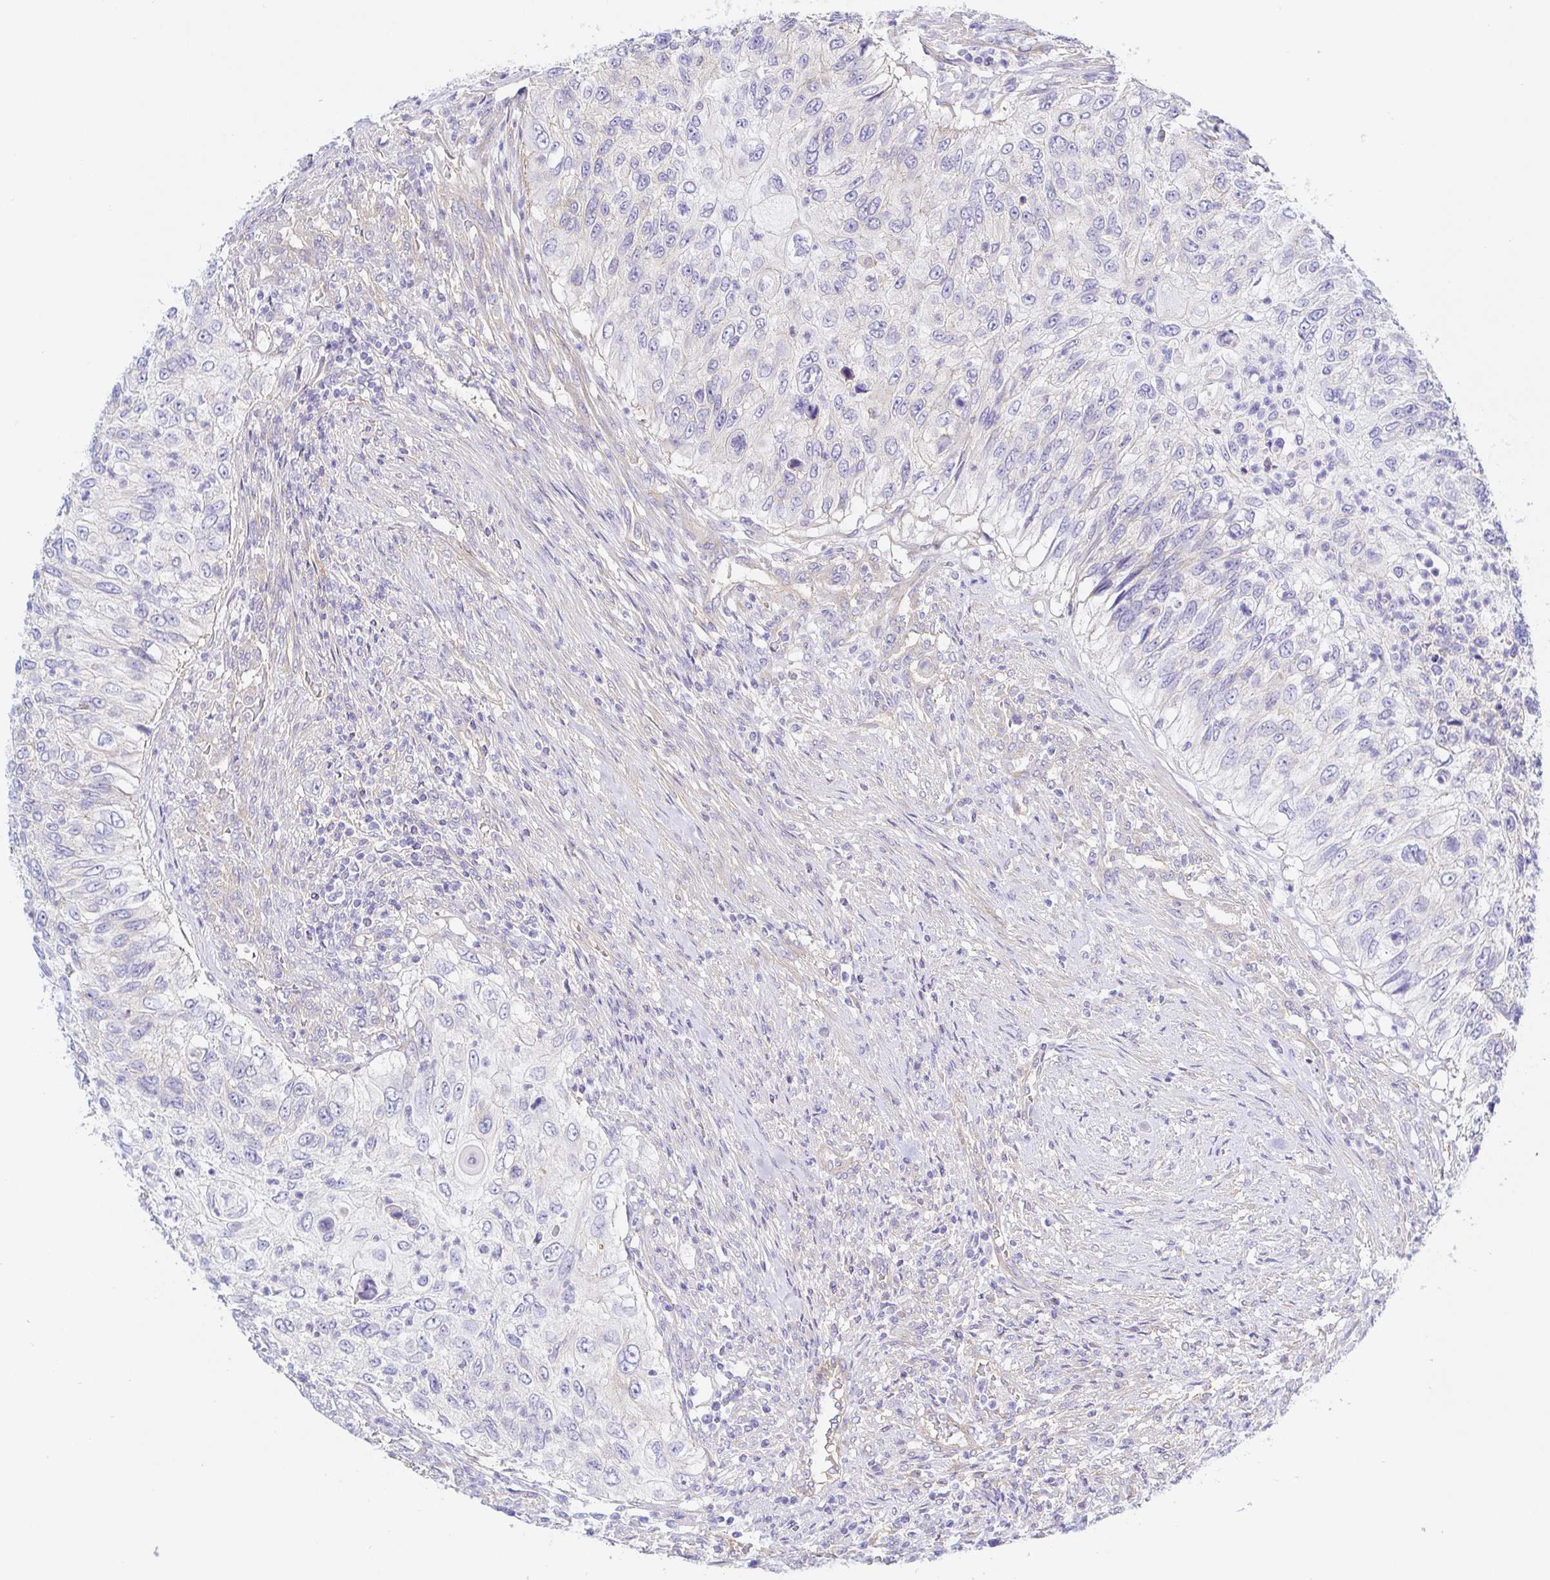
{"staining": {"intensity": "negative", "quantity": "none", "location": "none"}, "tissue": "urothelial cancer", "cell_type": "Tumor cells", "image_type": "cancer", "snomed": [{"axis": "morphology", "description": "Urothelial carcinoma, High grade"}, {"axis": "topography", "description": "Urinary bladder"}], "caption": "Image shows no significant protein positivity in tumor cells of urothelial cancer. The staining was performed using DAB to visualize the protein expression in brown, while the nuclei were stained in blue with hematoxylin (Magnification: 20x).", "gene": "ARL4D", "patient": {"sex": "female", "age": 60}}